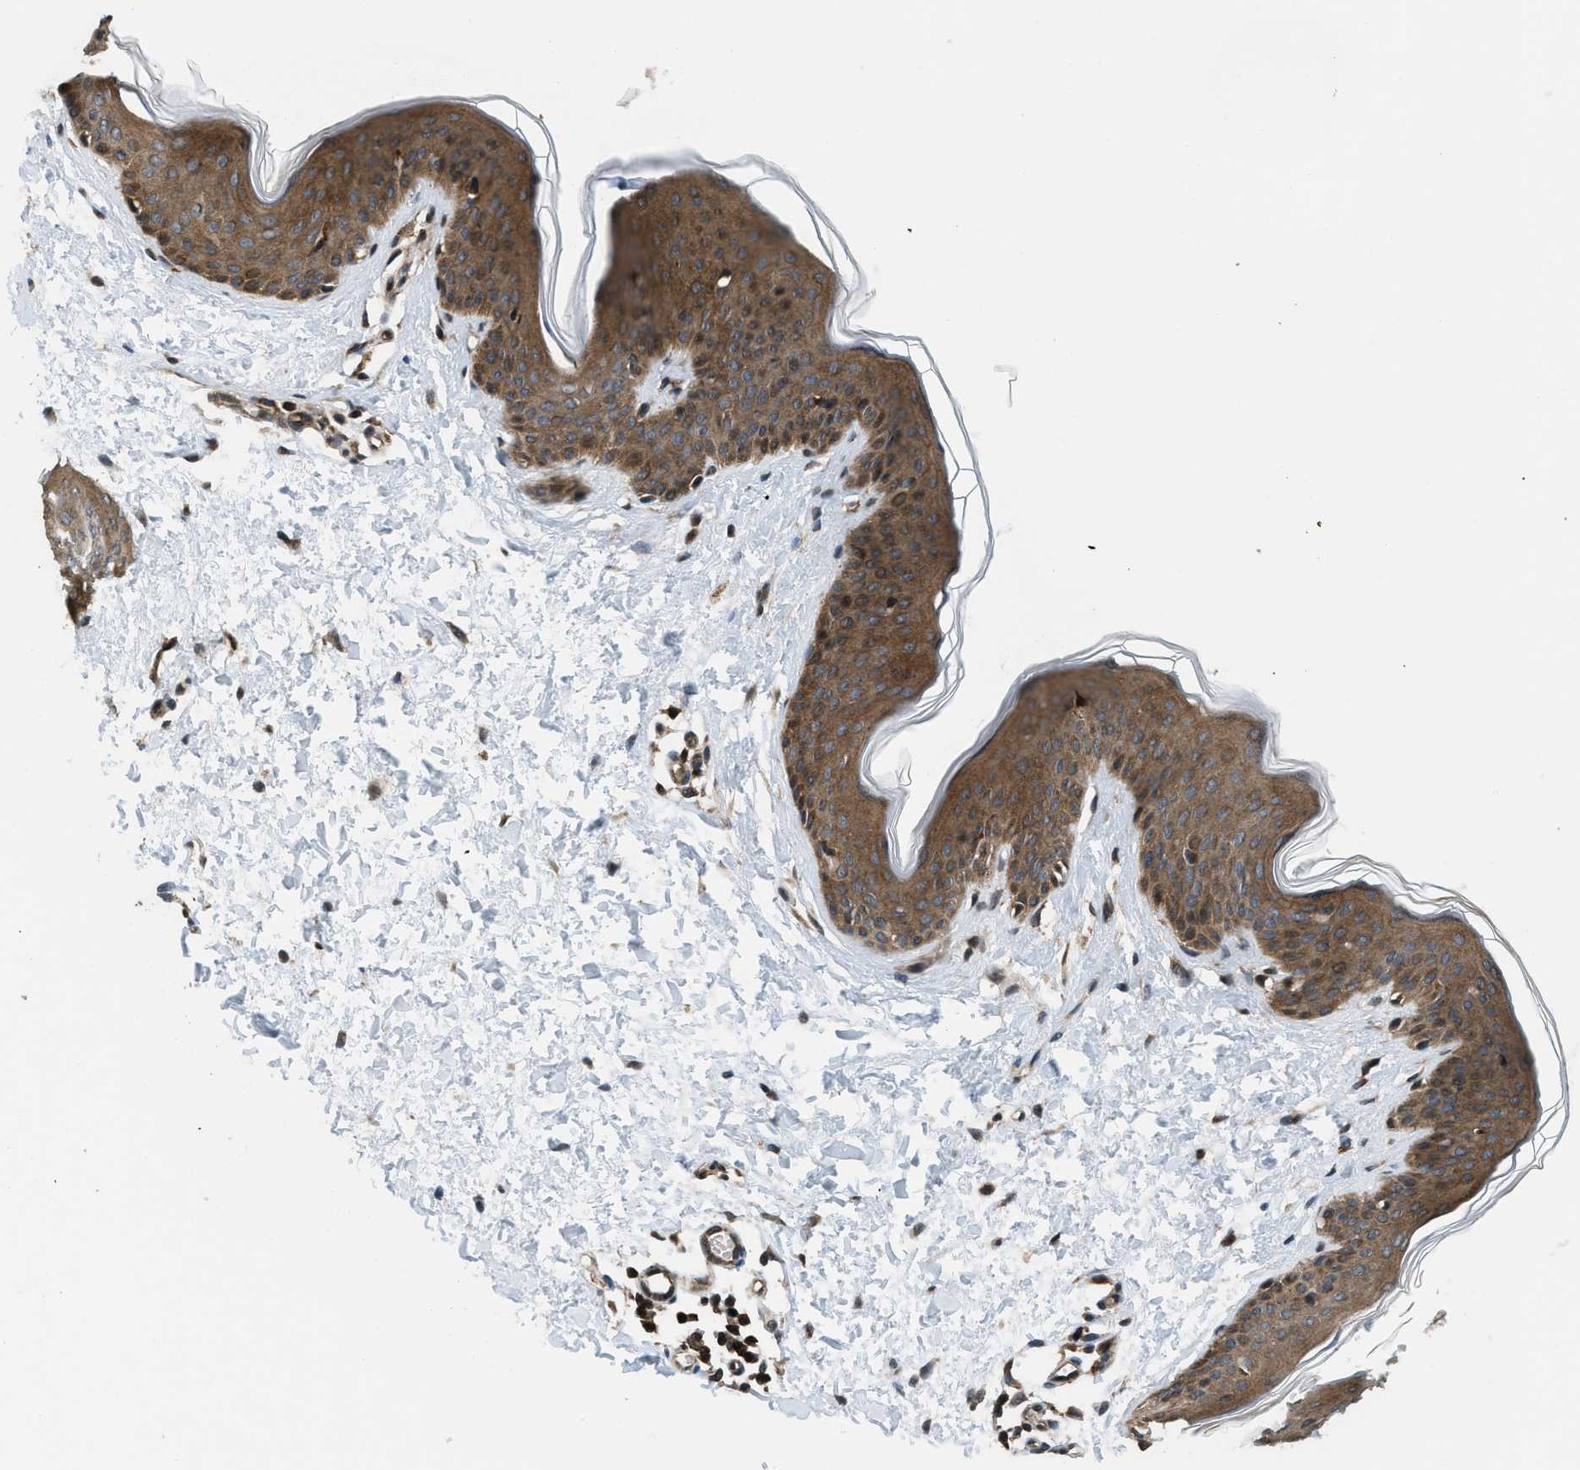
{"staining": {"intensity": "moderate", "quantity": ">75%", "location": "cytoplasmic/membranous,nuclear"}, "tissue": "skin", "cell_type": "Fibroblasts", "image_type": "normal", "snomed": [{"axis": "morphology", "description": "Normal tissue, NOS"}, {"axis": "topography", "description": "Skin"}], "caption": "A brown stain highlights moderate cytoplasmic/membranous,nuclear staining of a protein in fibroblasts of unremarkable human skin. (brown staining indicates protein expression, while blue staining denotes nuclei).", "gene": "CTBS", "patient": {"sex": "female", "age": 17}}